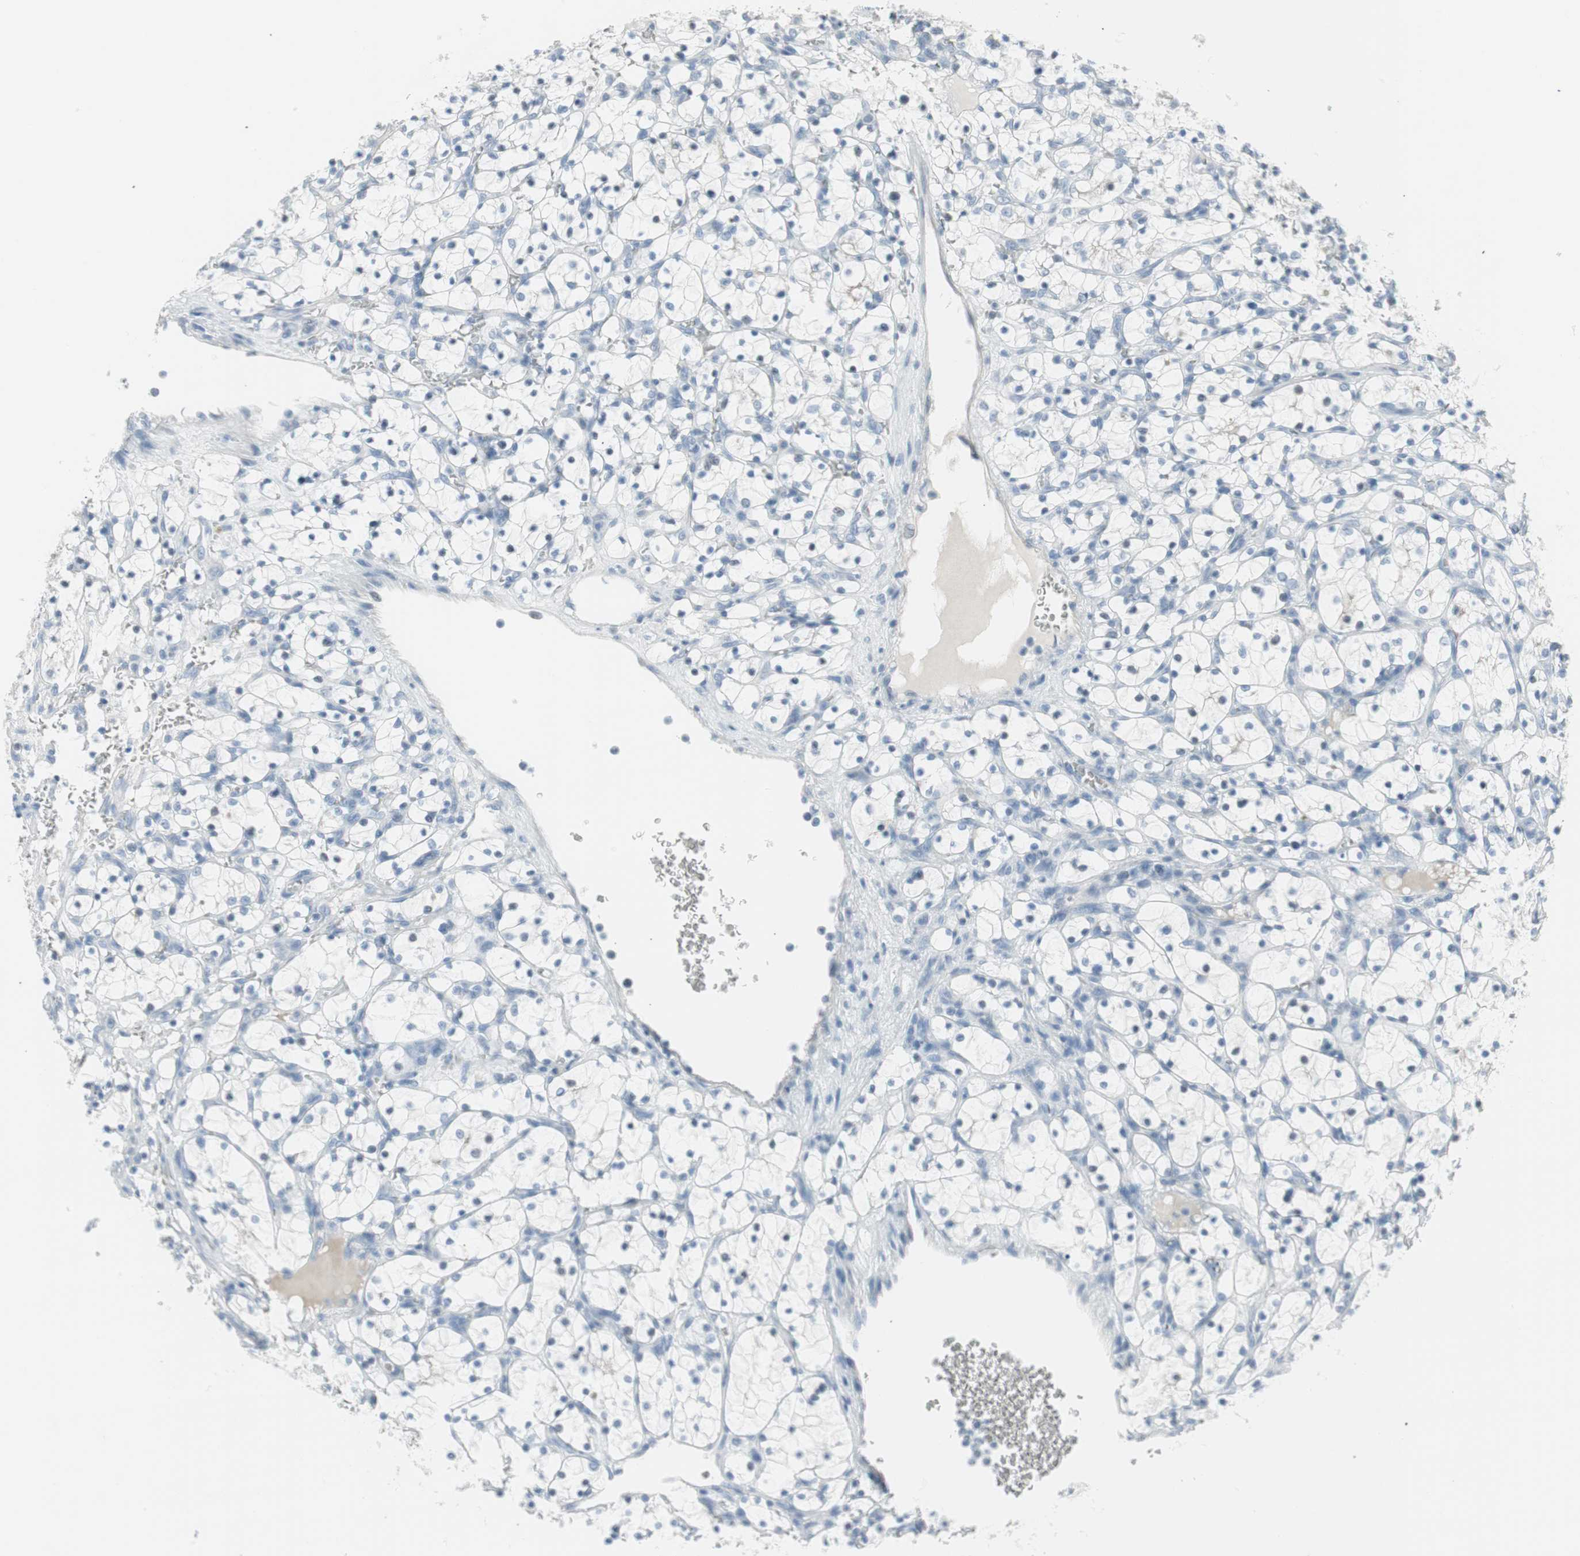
{"staining": {"intensity": "negative", "quantity": "none", "location": "none"}, "tissue": "renal cancer", "cell_type": "Tumor cells", "image_type": "cancer", "snomed": [{"axis": "morphology", "description": "Adenocarcinoma, NOS"}, {"axis": "topography", "description": "Kidney"}], "caption": "Immunohistochemical staining of renal cancer (adenocarcinoma) exhibits no significant staining in tumor cells.", "gene": "AGR2", "patient": {"sex": "female", "age": 69}}